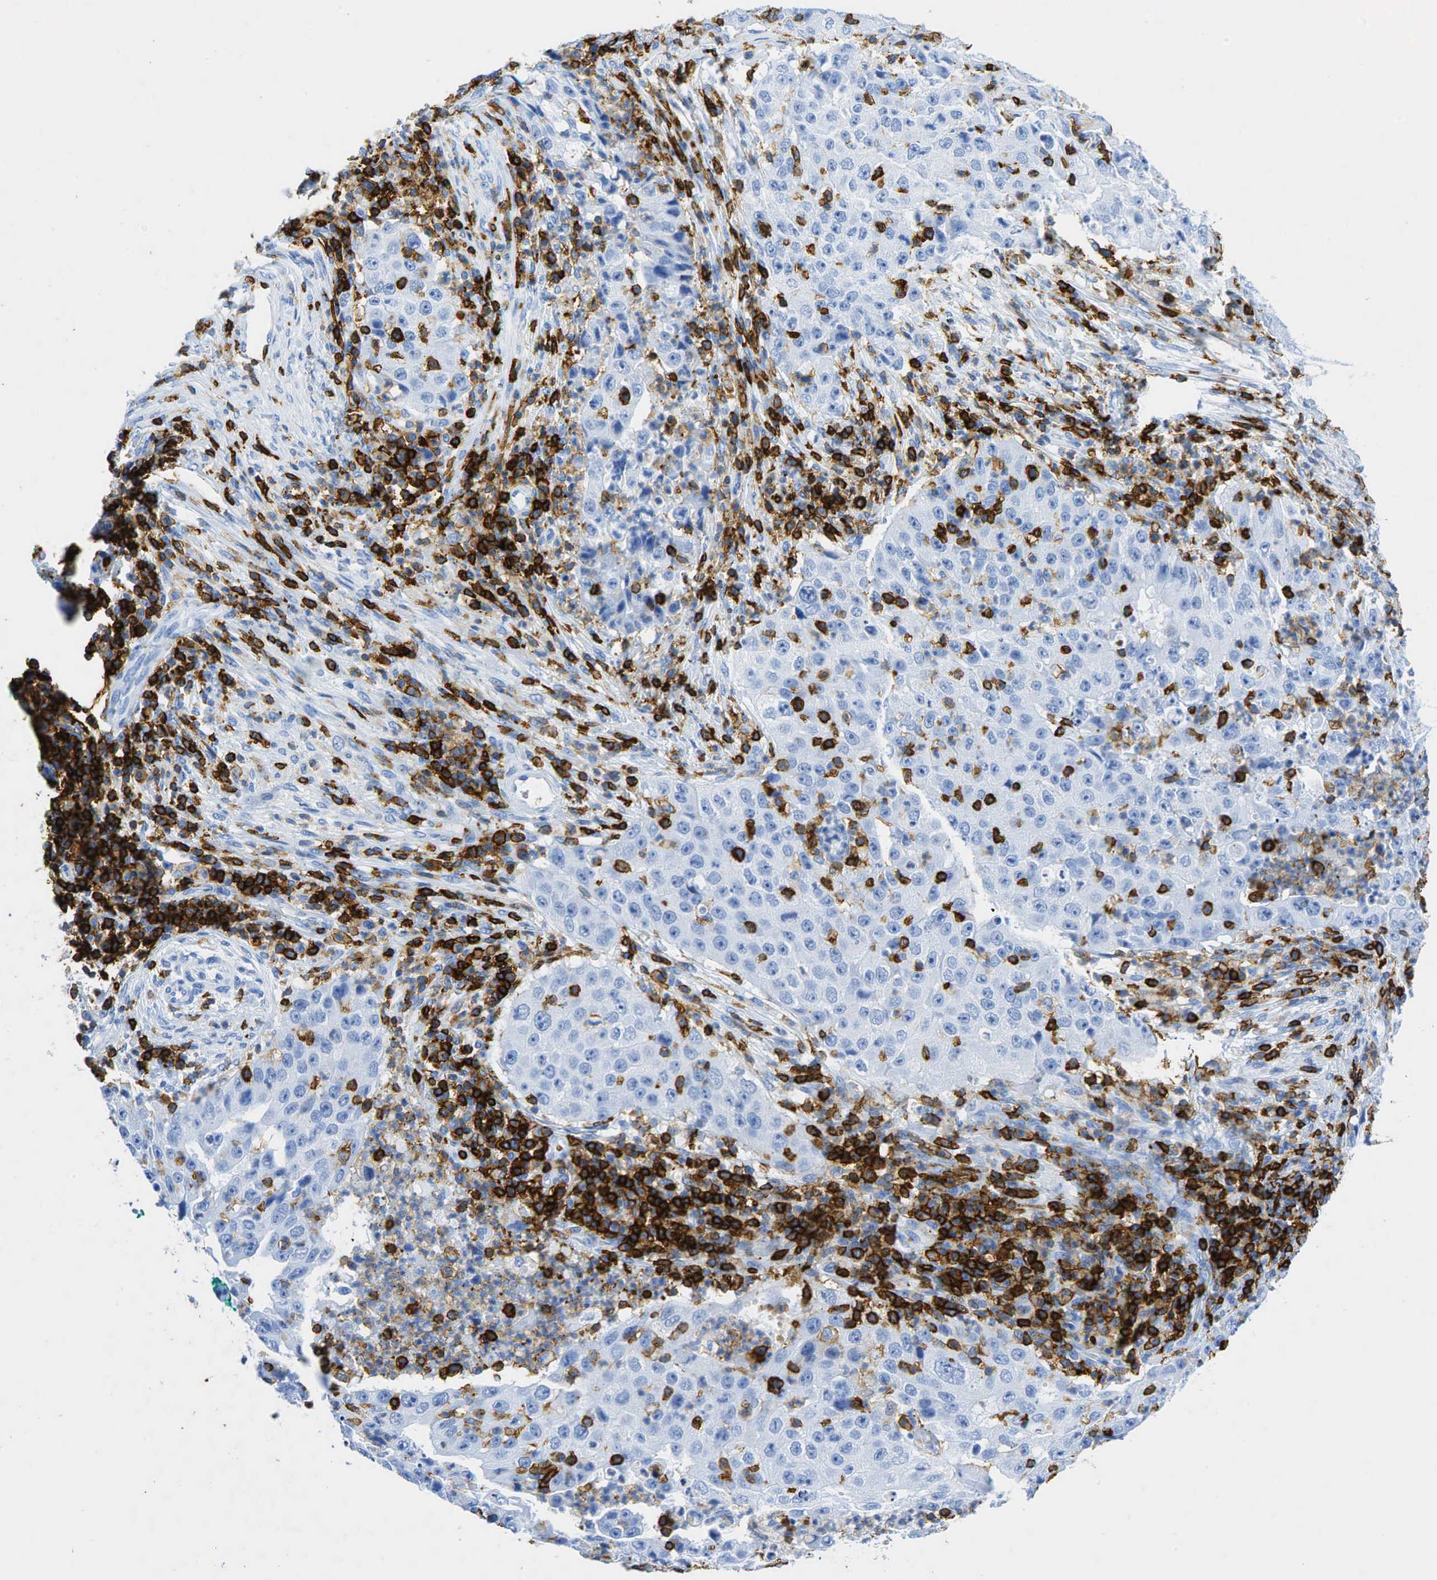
{"staining": {"intensity": "negative", "quantity": "none", "location": "none"}, "tissue": "lung cancer", "cell_type": "Tumor cells", "image_type": "cancer", "snomed": [{"axis": "morphology", "description": "Squamous cell carcinoma, NOS"}, {"axis": "topography", "description": "Lung"}], "caption": "High magnification brightfield microscopy of lung cancer stained with DAB (3,3'-diaminobenzidine) (brown) and counterstained with hematoxylin (blue): tumor cells show no significant expression. (Brightfield microscopy of DAB (3,3'-diaminobenzidine) immunohistochemistry (IHC) at high magnification).", "gene": "PTPRC", "patient": {"sex": "male", "age": 64}}